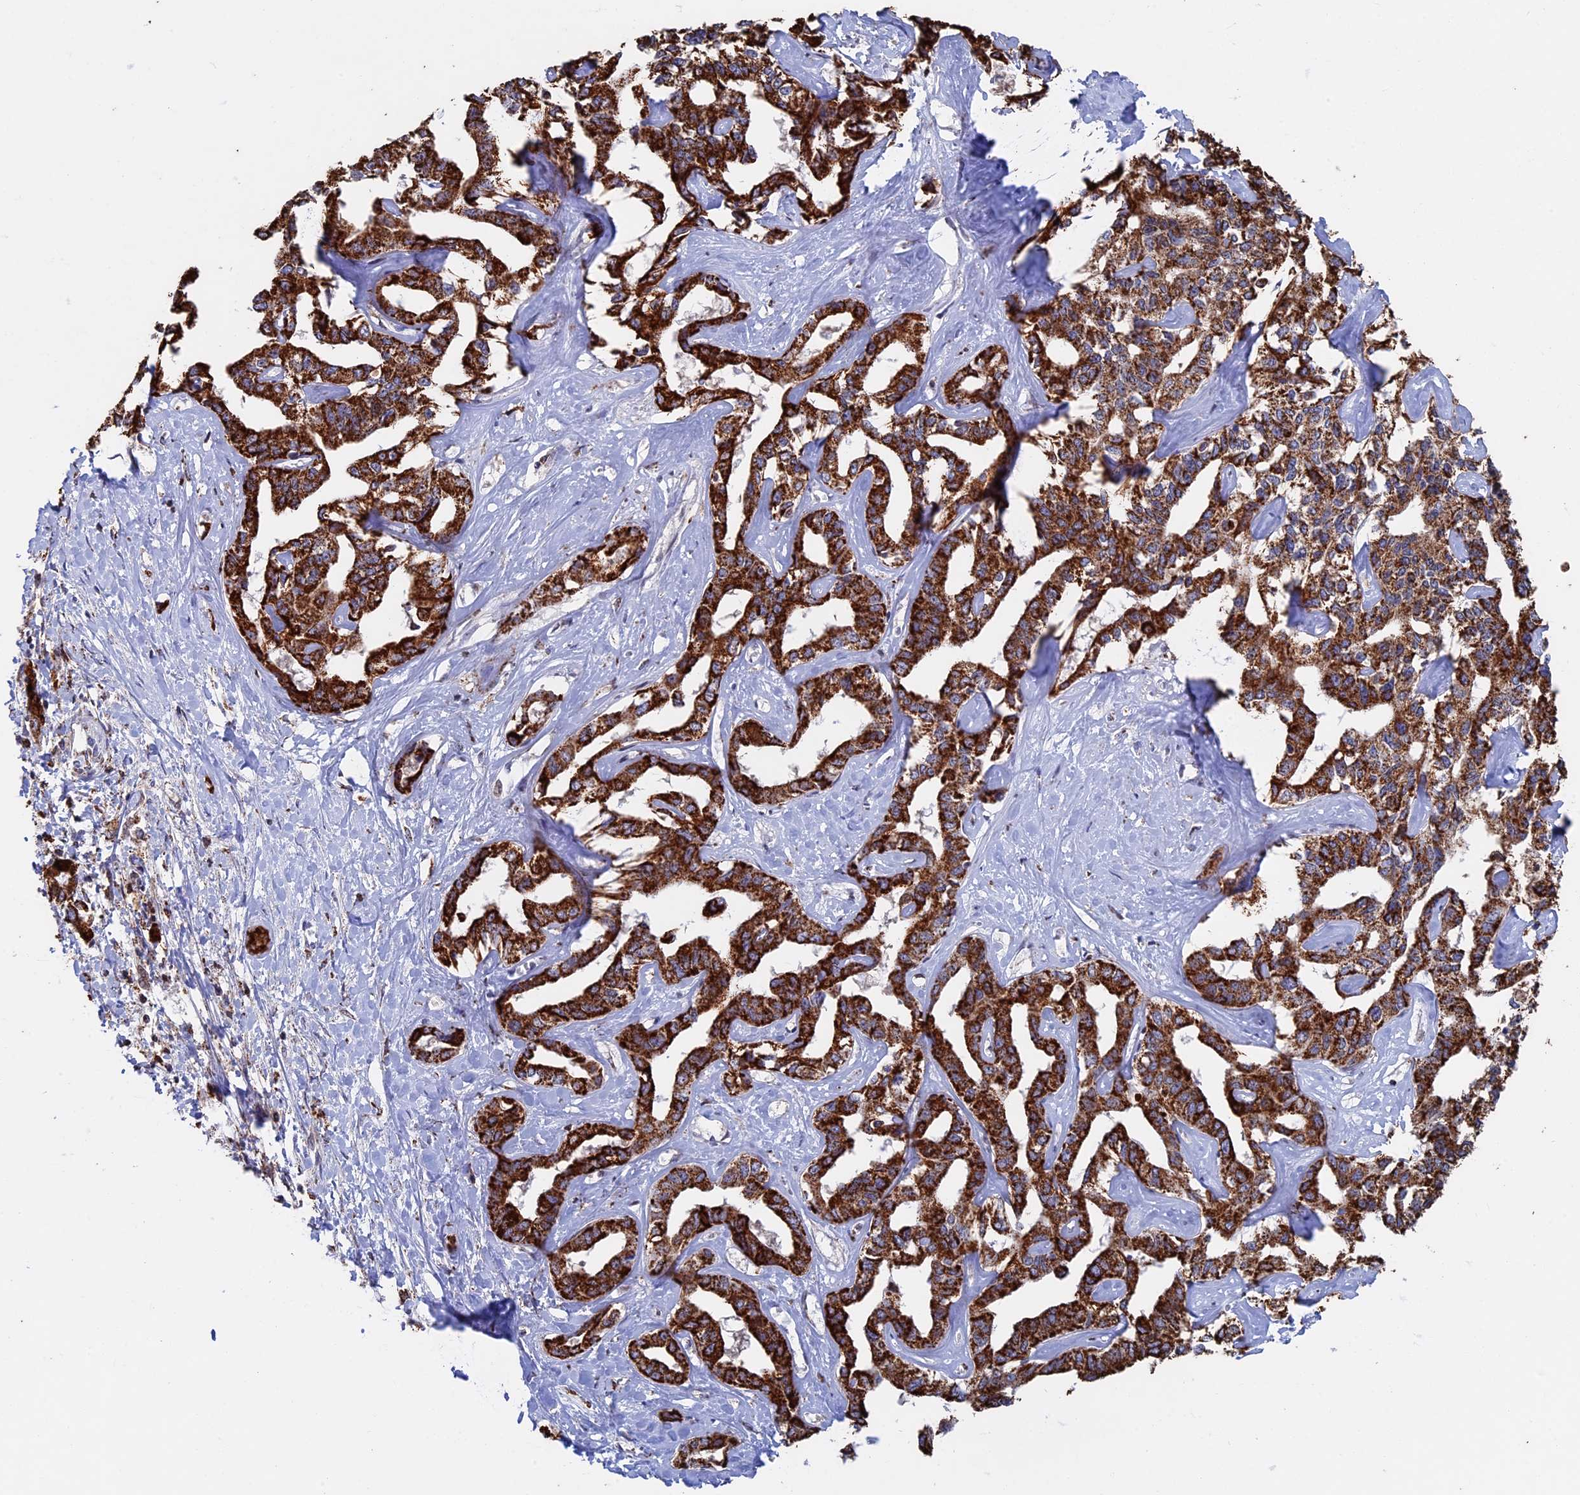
{"staining": {"intensity": "strong", "quantity": ">75%", "location": "cytoplasmic/membranous"}, "tissue": "liver cancer", "cell_type": "Tumor cells", "image_type": "cancer", "snomed": [{"axis": "morphology", "description": "Cholangiocarcinoma"}, {"axis": "topography", "description": "Liver"}], "caption": "Cholangiocarcinoma (liver) tissue reveals strong cytoplasmic/membranous positivity in about >75% of tumor cells", "gene": "SEC24D", "patient": {"sex": "male", "age": 59}}